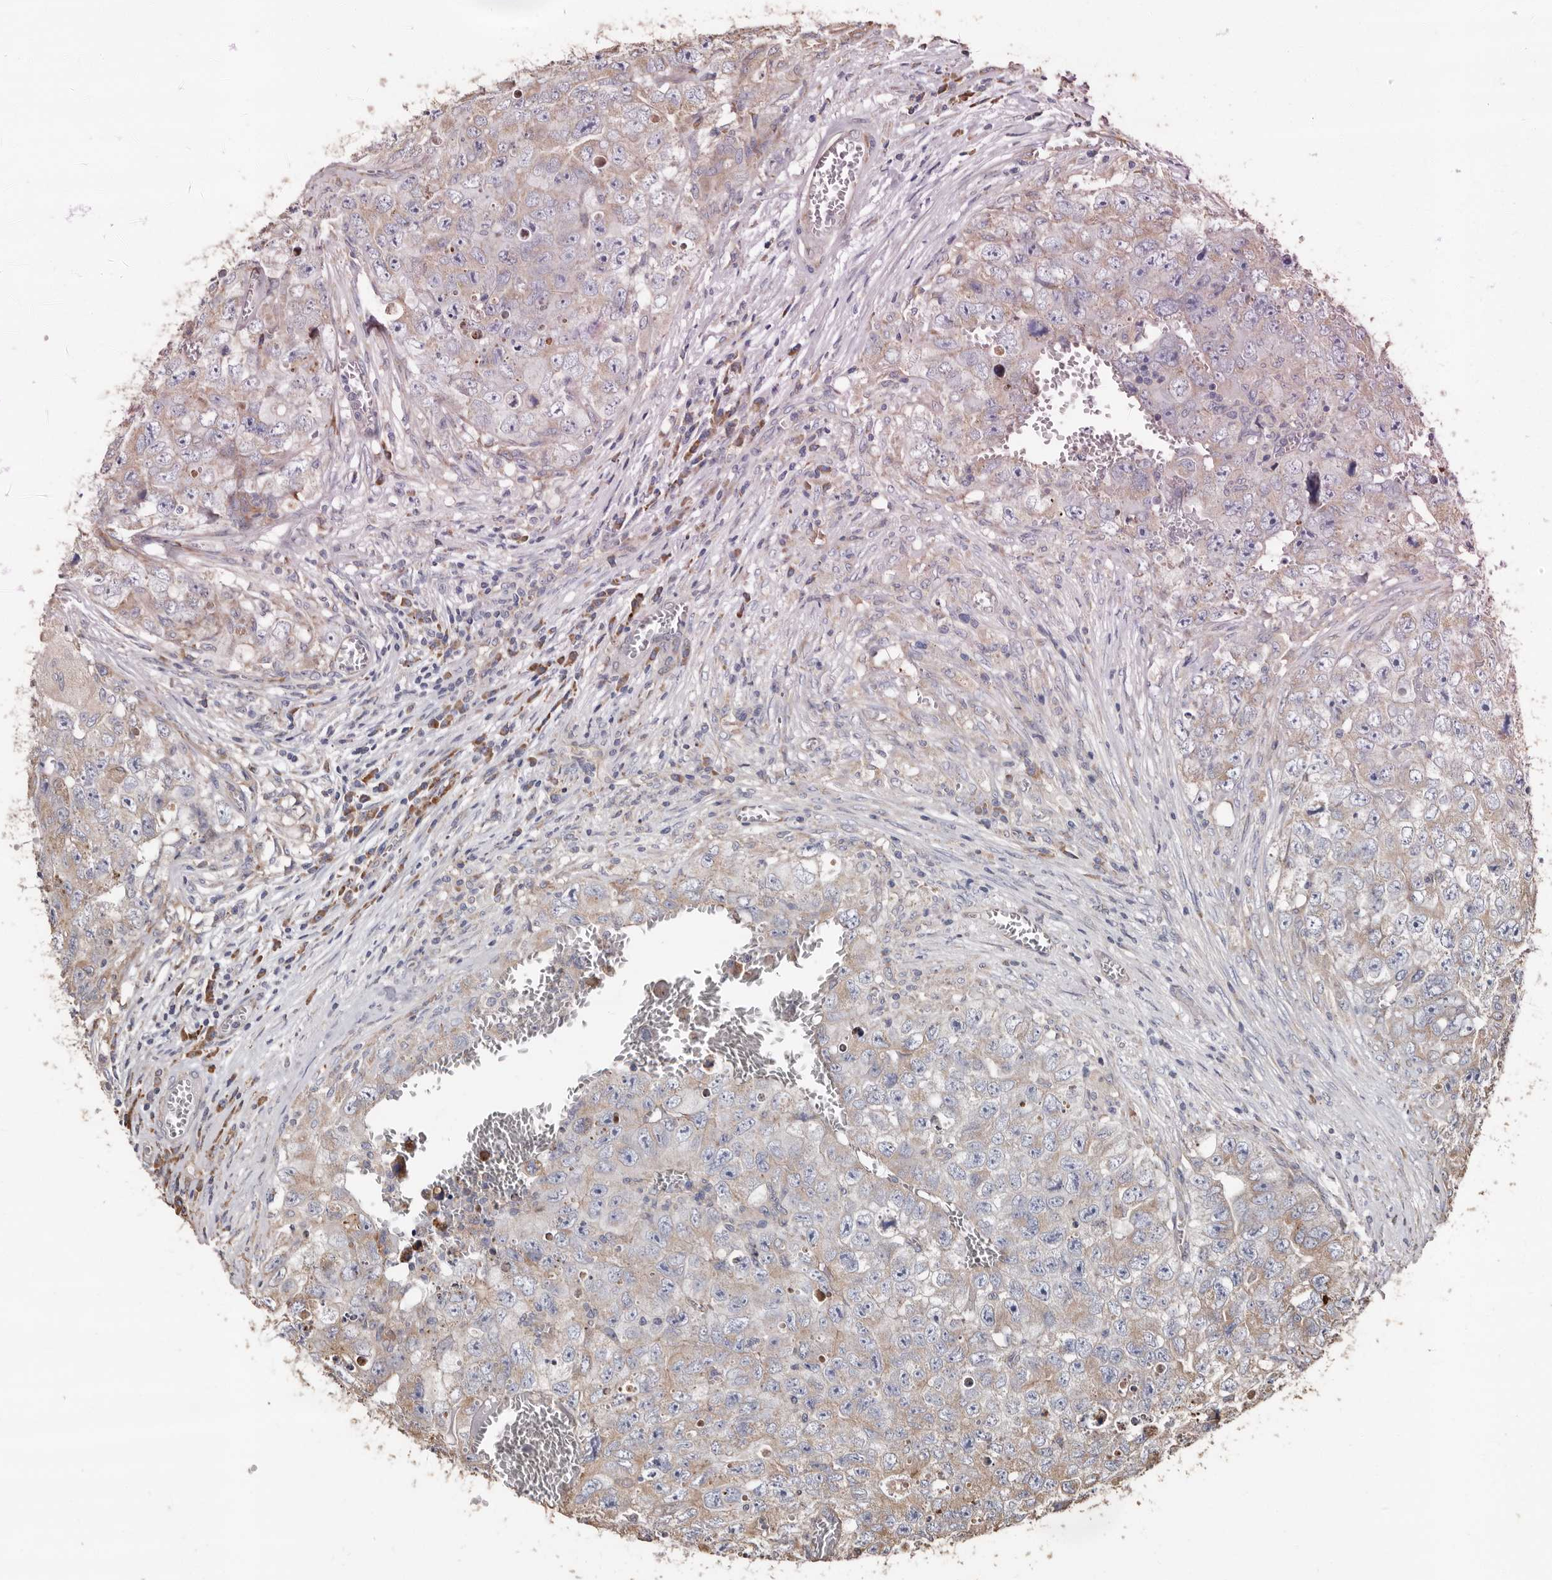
{"staining": {"intensity": "weak", "quantity": "25%-75%", "location": "cytoplasmic/membranous"}, "tissue": "testis cancer", "cell_type": "Tumor cells", "image_type": "cancer", "snomed": [{"axis": "morphology", "description": "Seminoma, NOS"}, {"axis": "morphology", "description": "Carcinoma, Embryonal, NOS"}, {"axis": "topography", "description": "Testis"}], "caption": "High-power microscopy captured an immunohistochemistry histopathology image of seminoma (testis), revealing weak cytoplasmic/membranous staining in approximately 25%-75% of tumor cells.", "gene": "OSGIN2", "patient": {"sex": "male", "age": 43}}